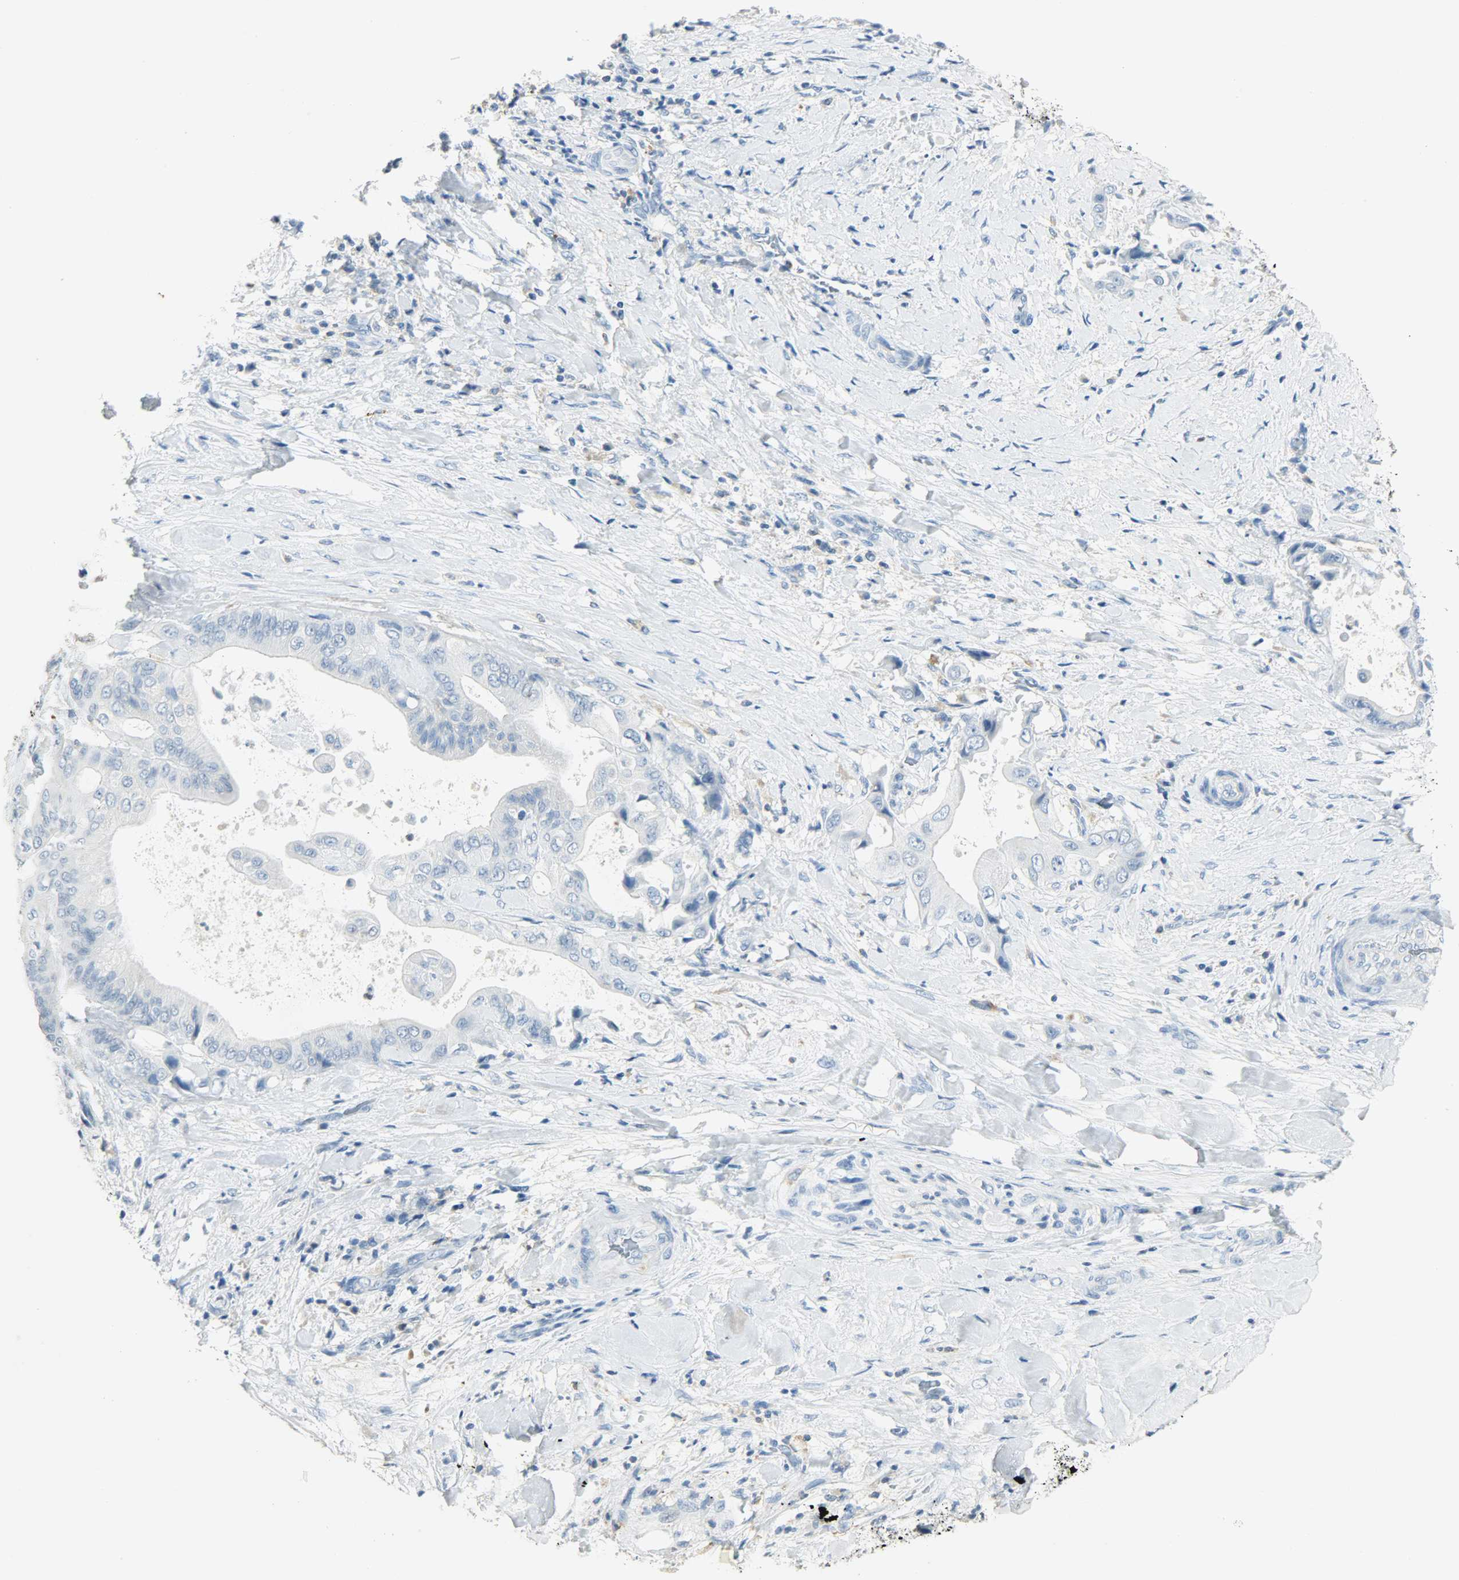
{"staining": {"intensity": "negative", "quantity": "none", "location": "none"}, "tissue": "liver cancer", "cell_type": "Tumor cells", "image_type": "cancer", "snomed": [{"axis": "morphology", "description": "Cholangiocarcinoma"}, {"axis": "topography", "description": "Liver"}], "caption": "This is an immunohistochemistry histopathology image of liver cholangiocarcinoma. There is no staining in tumor cells.", "gene": "PTPN6", "patient": {"sex": "male", "age": 58}}